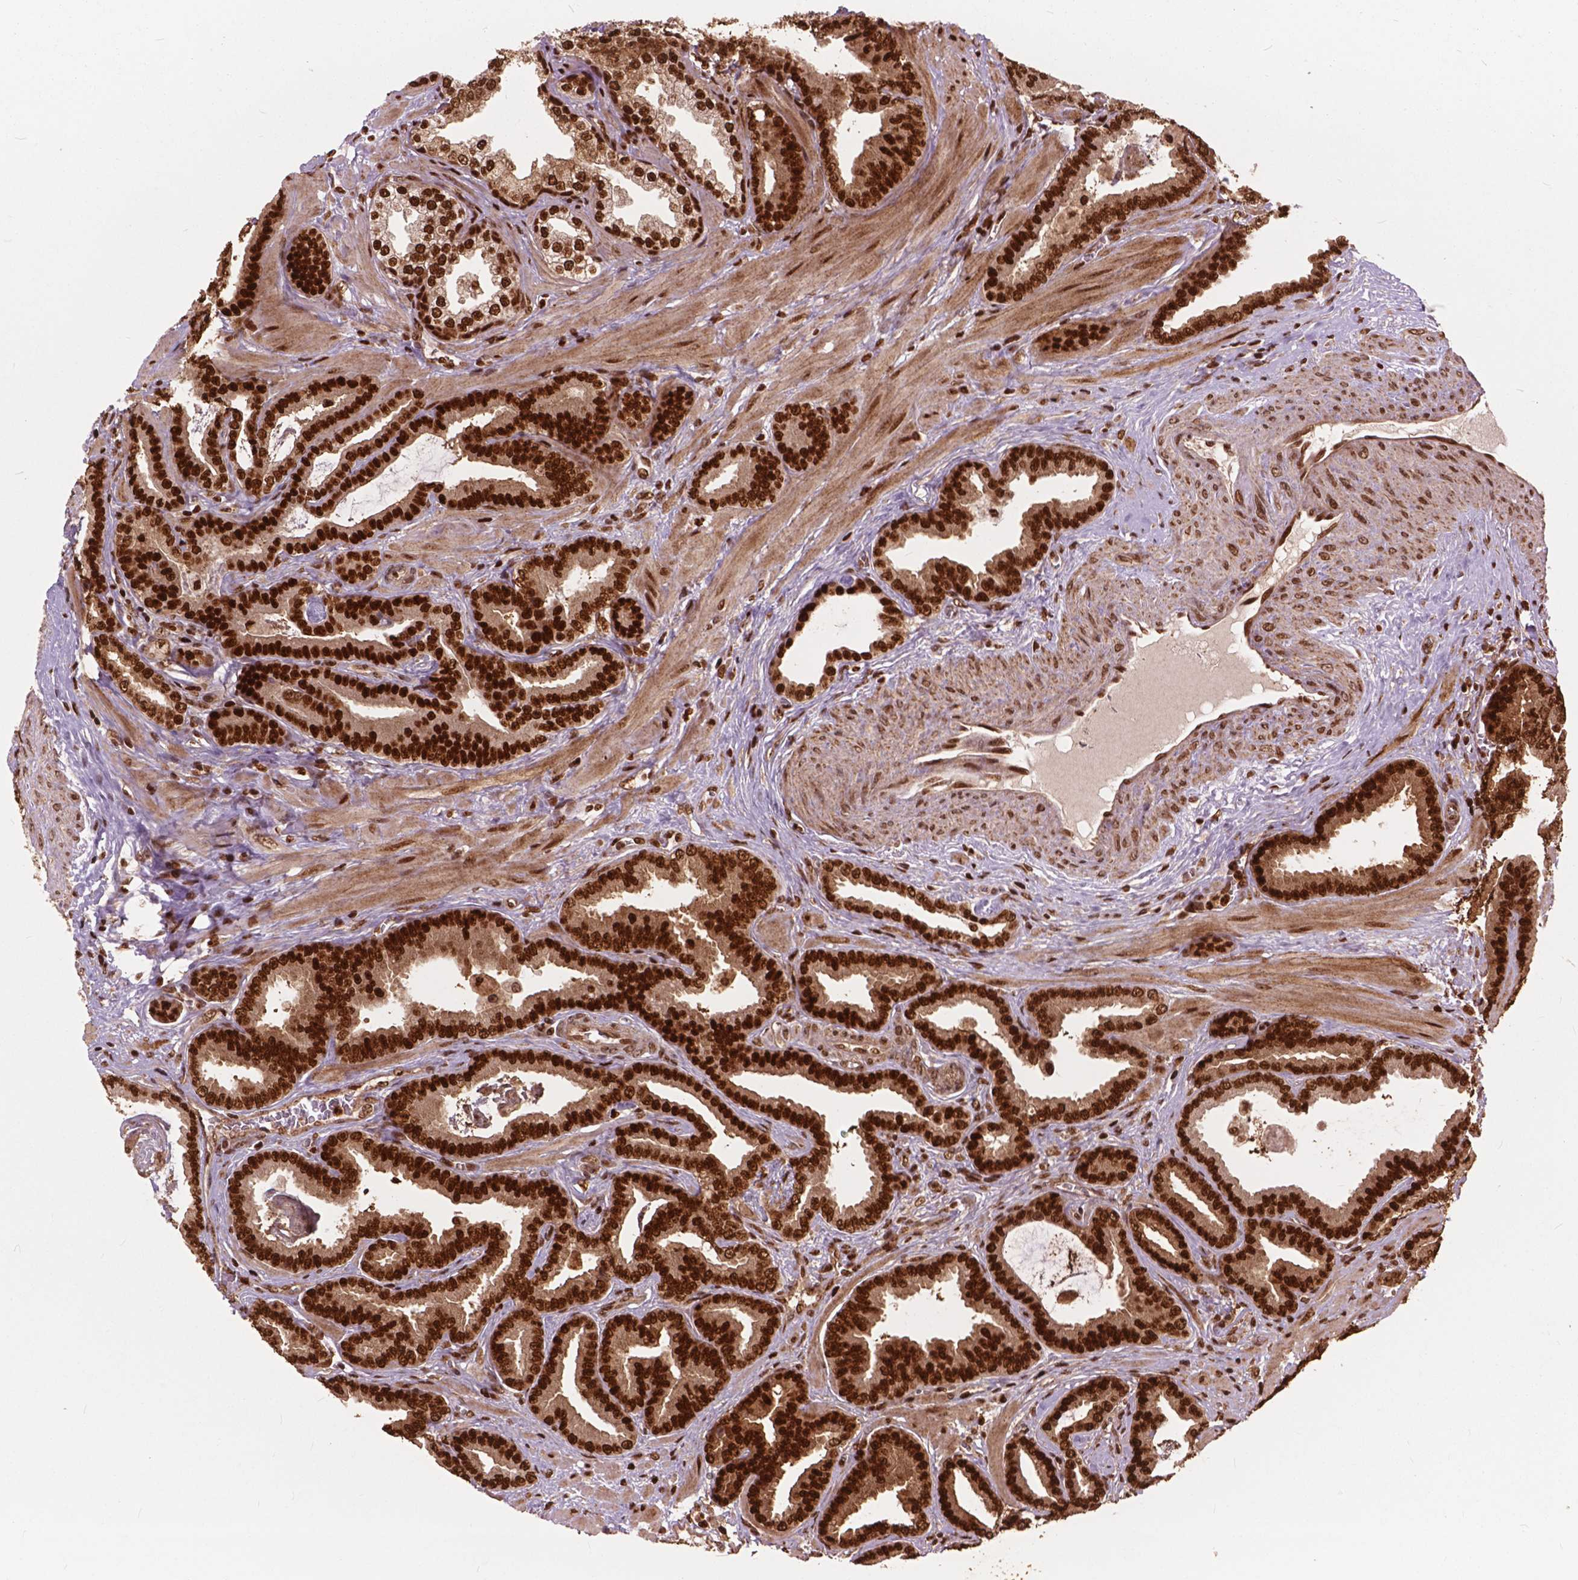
{"staining": {"intensity": "strong", "quantity": ">75%", "location": "cytoplasmic/membranous,nuclear"}, "tissue": "prostate cancer", "cell_type": "Tumor cells", "image_type": "cancer", "snomed": [{"axis": "morphology", "description": "Adenocarcinoma, Low grade"}, {"axis": "topography", "description": "Prostate"}], "caption": "Protein staining shows strong cytoplasmic/membranous and nuclear positivity in about >75% of tumor cells in prostate cancer (adenocarcinoma (low-grade)).", "gene": "ANP32B", "patient": {"sex": "male", "age": 63}}